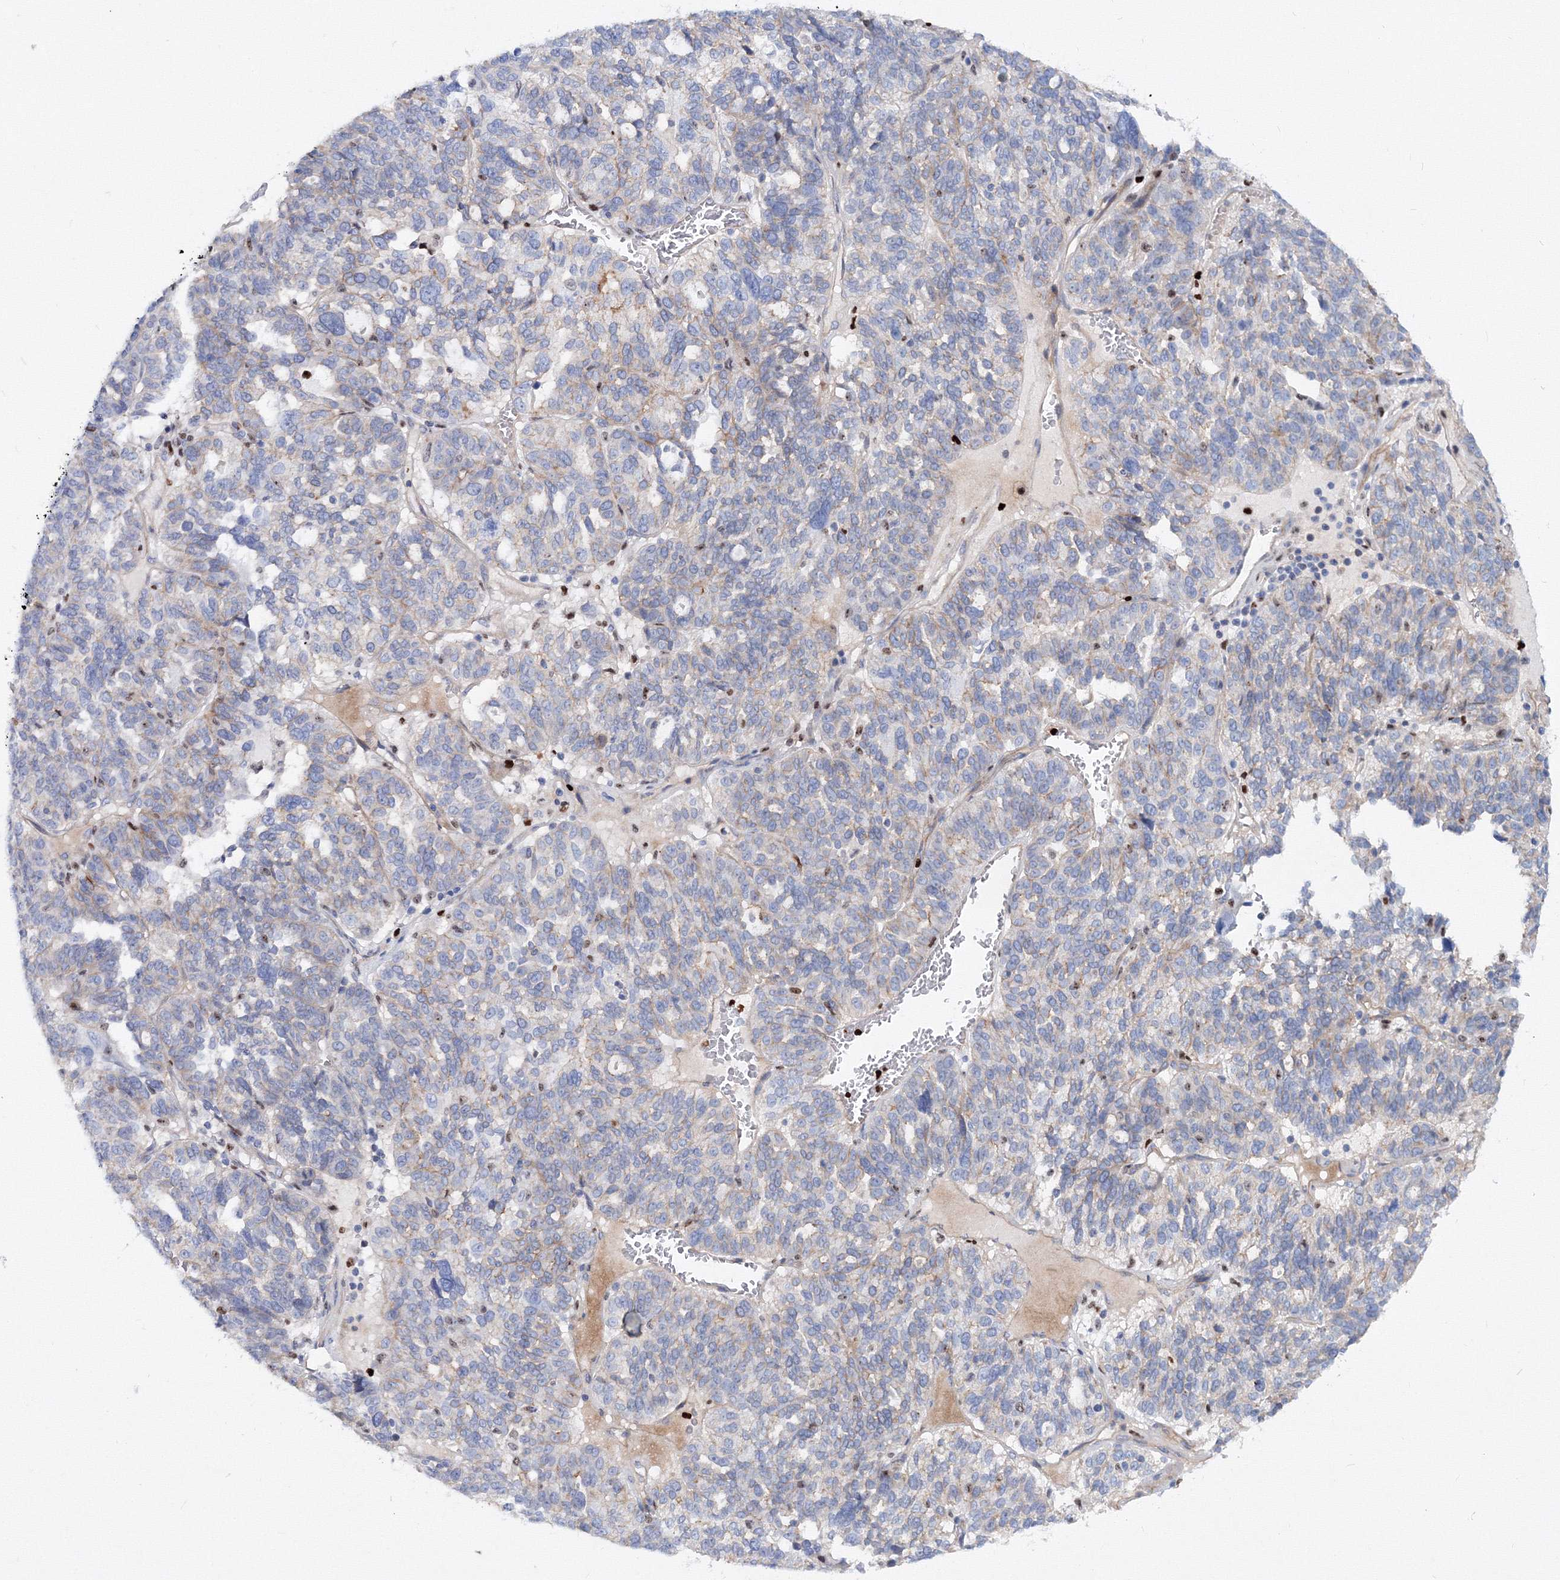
{"staining": {"intensity": "negative", "quantity": "none", "location": "none"}, "tissue": "ovarian cancer", "cell_type": "Tumor cells", "image_type": "cancer", "snomed": [{"axis": "morphology", "description": "Cystadenocarcinoma, serous, NOS"}, {"axis": "topography", "description": "Ovary"}], "caption": "Immunohistochemical staining of ovarian serous cystadenocarcinoma exhibits no significant expression in tumor cells.", "gene": "C11orf52", "patient": {"sex": "female", "age": 59}}